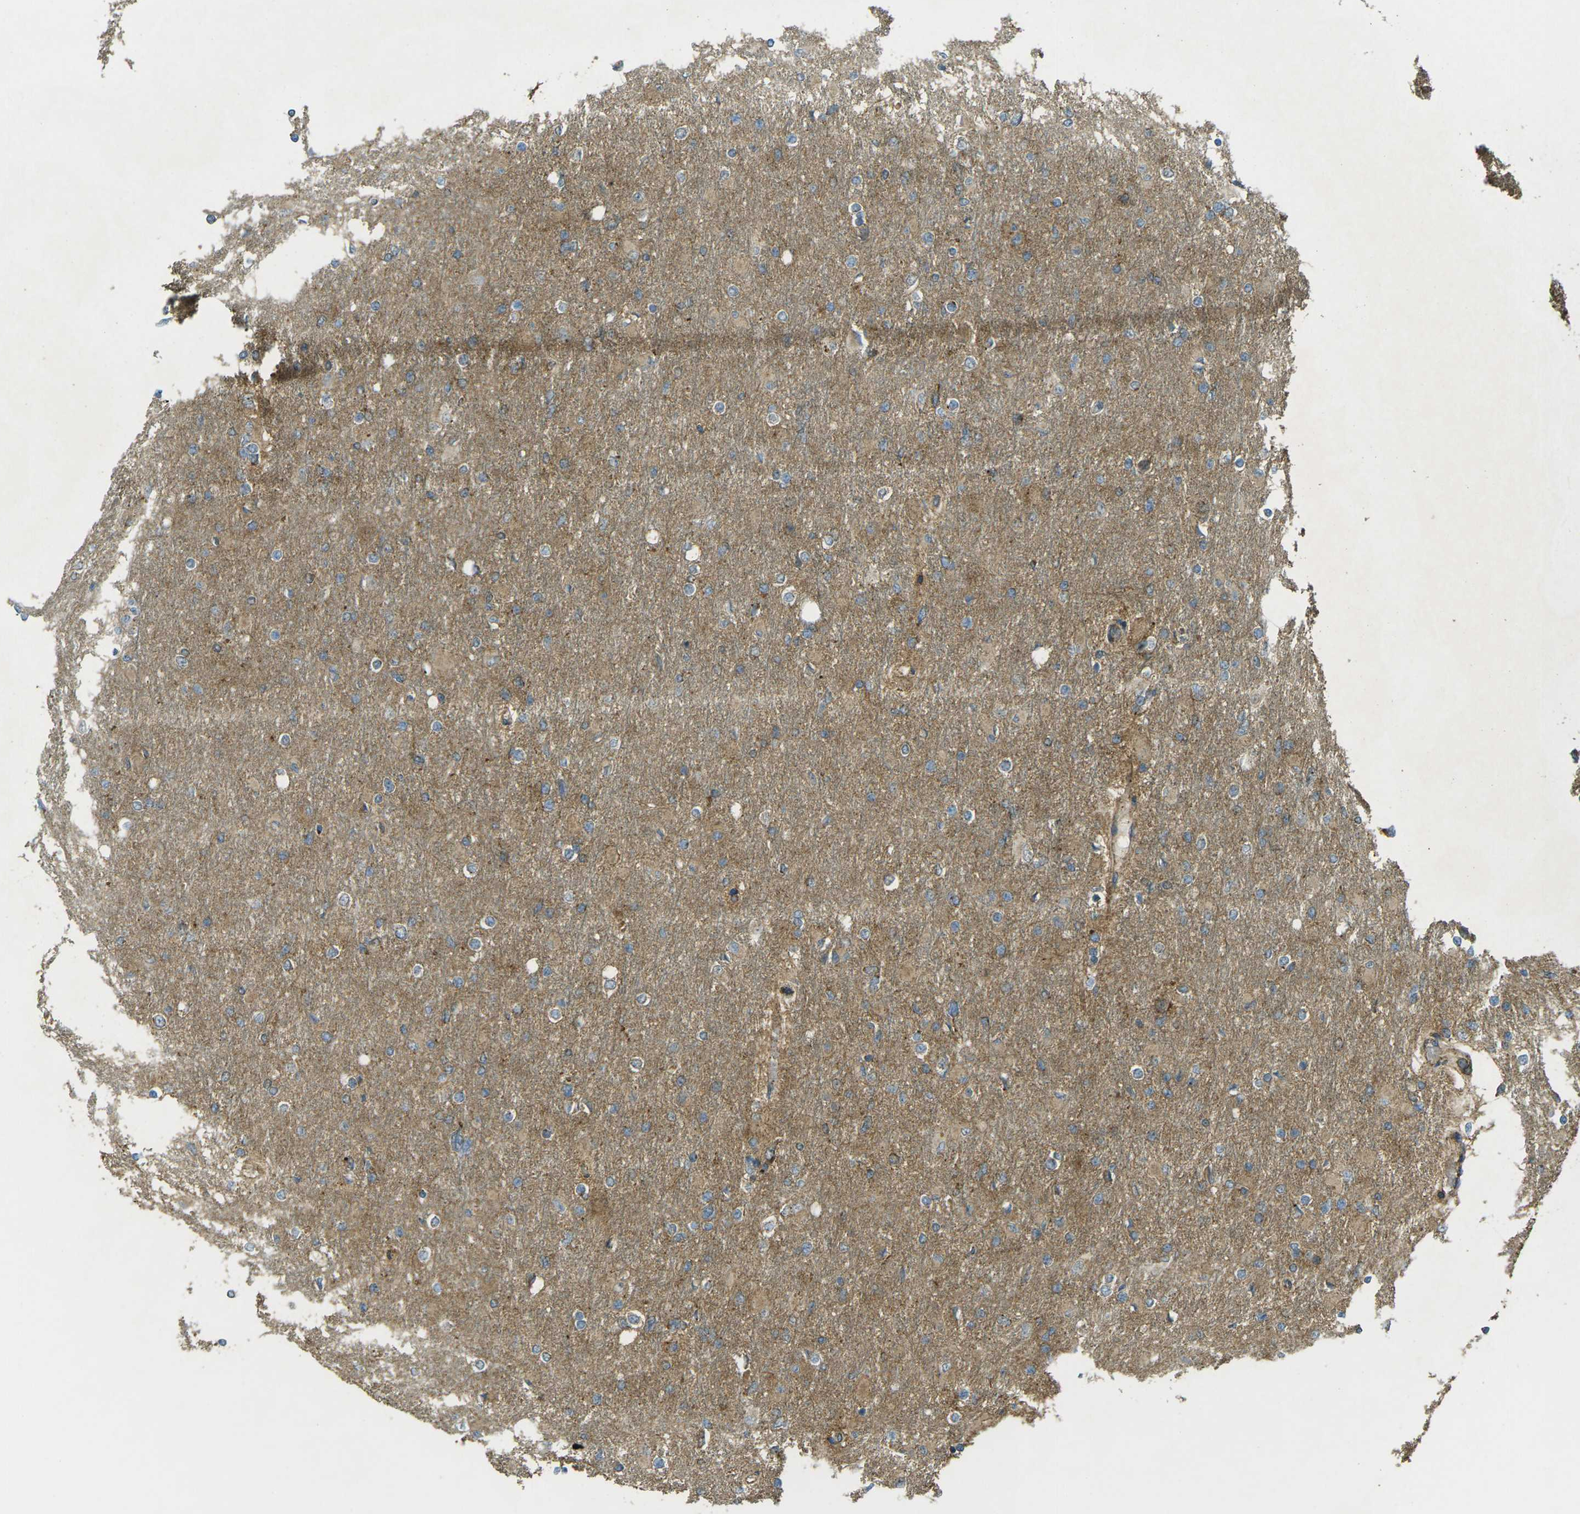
{"staining": {"intensity": "weak", "quantity": "25%-75%", "location": "cytoplasmic/membranous"}, "tissue": "glioma", "cell_type": "Tumor cells", "image_type": "cancer", "snomed": [{"axis": "morphology", "description": "Glioma, malignant, High grade"}, {"axis": "topography", "description": "Cerebral cortex"}], "caption": "Immunohistochemical staining of human malignant high-grade glioma displays weak cytoplasmic/membranous protein expression in approximately 25%-75% of tumor cells.", "gene": "CHMP3", "patient": {"sex": "female", "age": 36}}